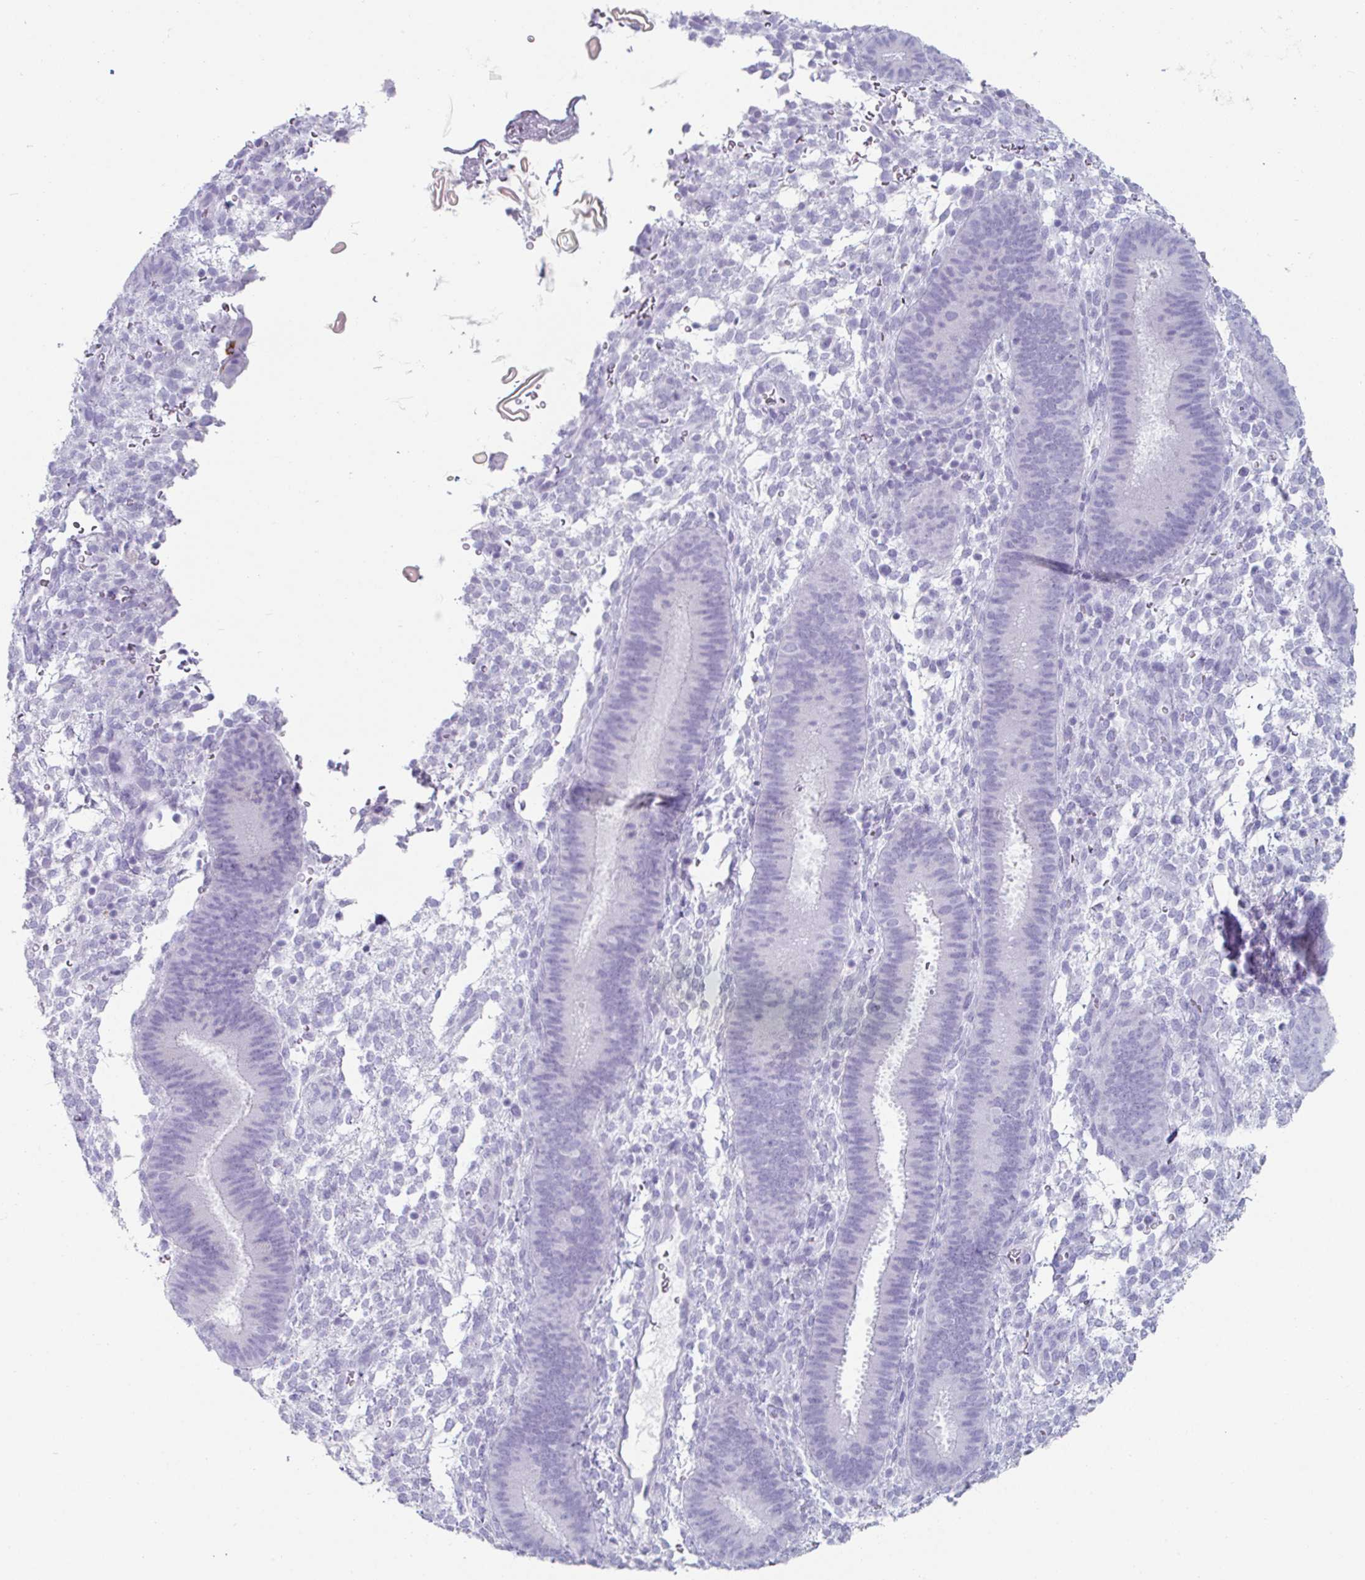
{"staining": {"intensity": "negative", "quantity": "none", "location": "none"}, "tissue": "endometrium", "cell_type": "Cells in endometrial stroma", "image_type": "normal", "snomed": [{"axis": "morphology", "description": "Normal tissue, NOS"}, {"axis": "topography", "description": "Endometrium"}], "caption": "Immunohistochemistry (IHC) histopathology image of normal endometrium: human endometrium stained with DAB exhibits no significant protein positivity in cells in endometrial stroma.", "gene": "CREG2", "patient": {"sex": "female", "age": 39}}